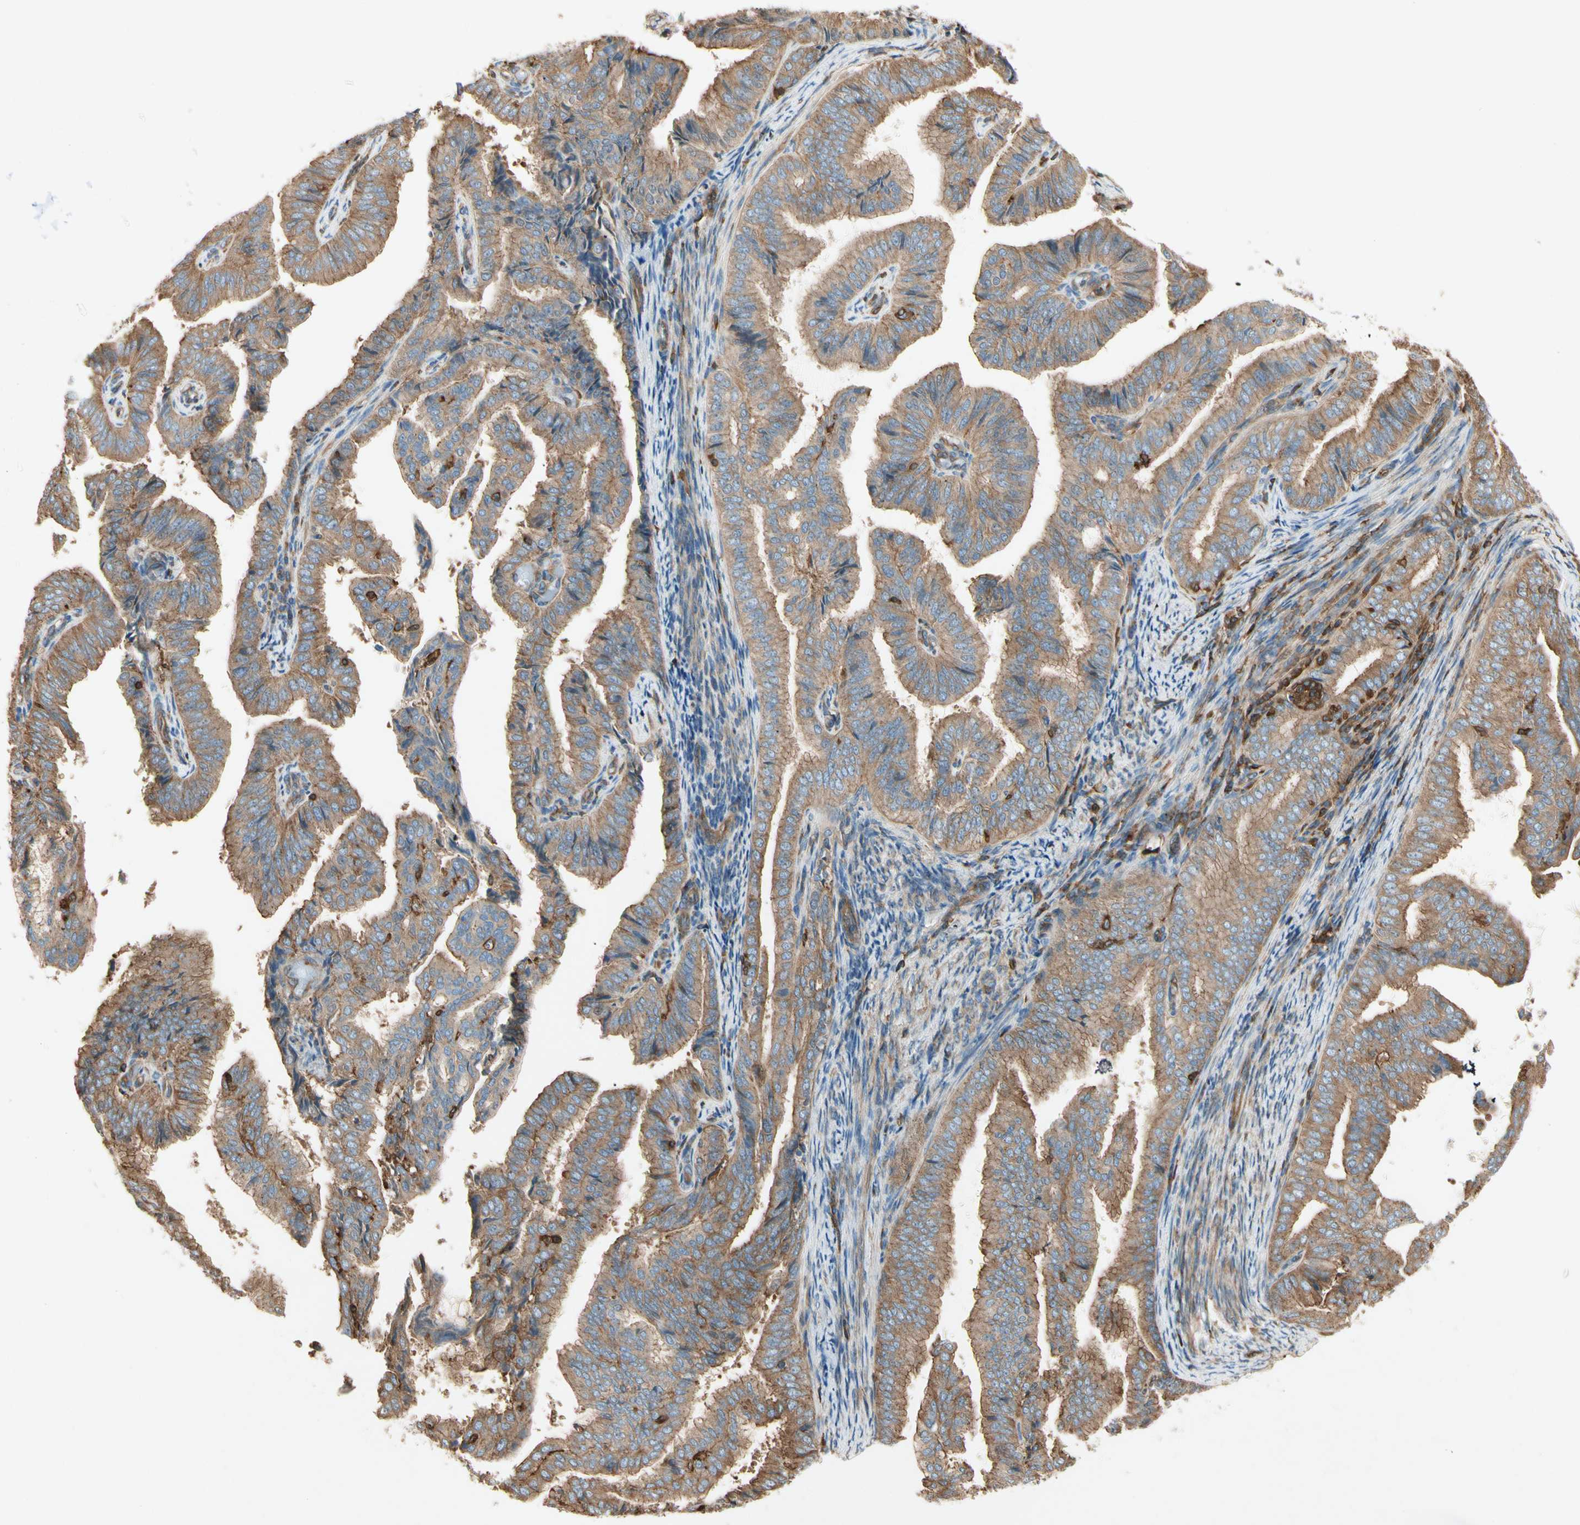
{"staining": {"intensity": "moderate", "quantity": ">75%", "location": "cytoplasmic/membranous"}, "tissue": "endometrial cancer", "cell_type": "Tumor cells", "image_type": "cancer", "snomed": [{"axis": "morphology", "description": "Adenocarcinoma, NOS"}, {"axis": "topography", "description": "Endometrium"}], "caption": "Human endometrial cancer (adenocarcinoma) stained with a brown dye shows moderate cytoplasmic/membranous positive expression in about >75% of tumor cells.", "gene": "ARPC2", "patient": {"sex": "female", "age": 58}}